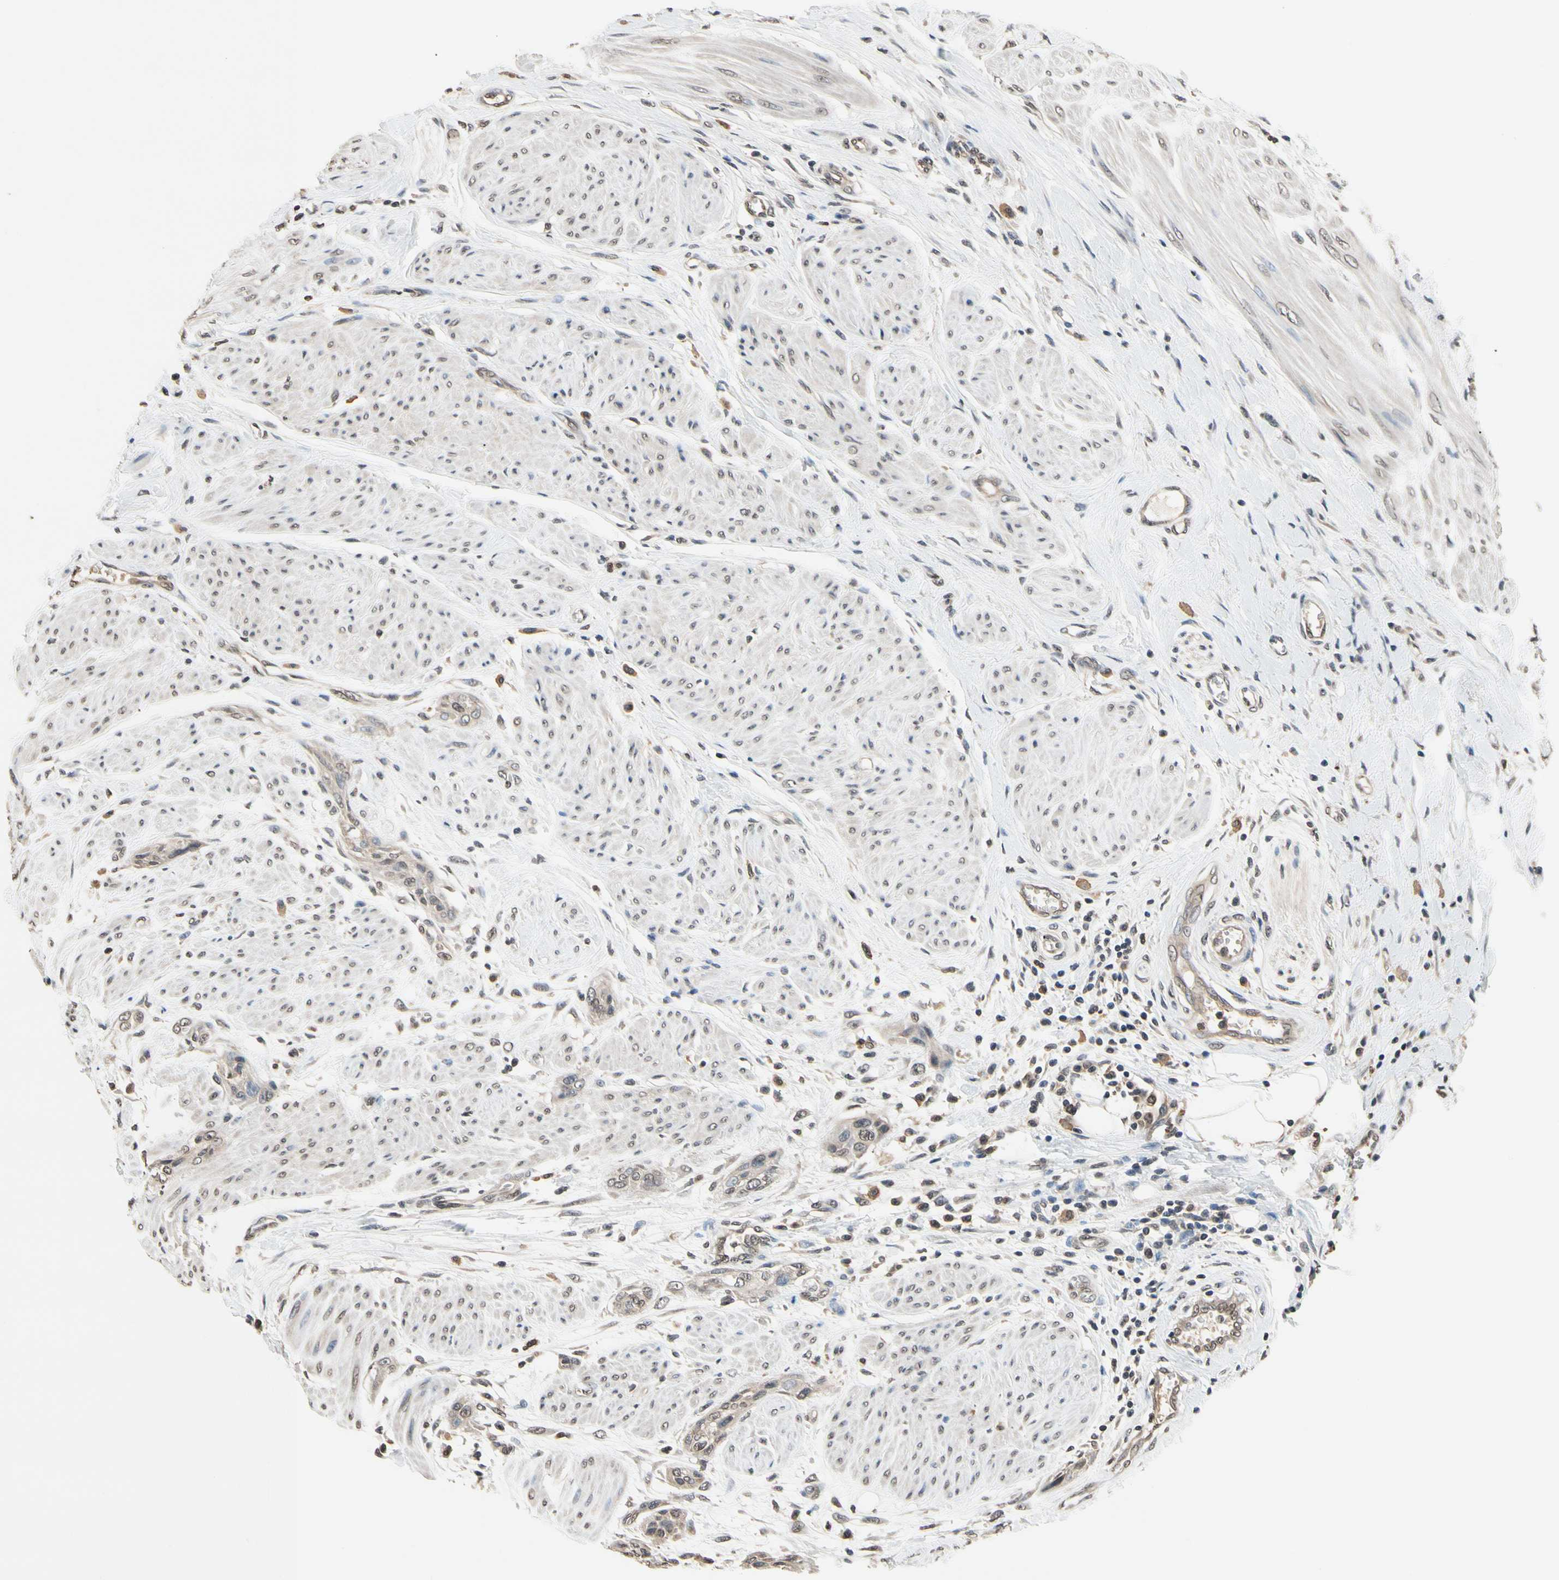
{"staining": {"intensity": "weak", "quantity": ">75%", "location": "cytoplasmic/membranous"}, "tissue": "urothelial cancer", "cell_type": "Tumor cells", "image_type": "cancer", "snomed": [{"axis": "morphology", "description": "Urothelial carcinoma, High grade"}, {"axis": "topography", "description": "Urinary bladder"}], "caption": "Immunohistochemical staining of human high-grade urothelial carcinoma shows low levels of weak cytoplasmic/membranous protein positivity in approximately >75% of tumor cells. The staining was performed using DAB (3,3'-diaminobenzidine), with brown indicating positive protein expression. Nuclei are stained blue with hematoxylin.", "gene": "GCLC", "patient": {"sex": "male", "age": 35}}